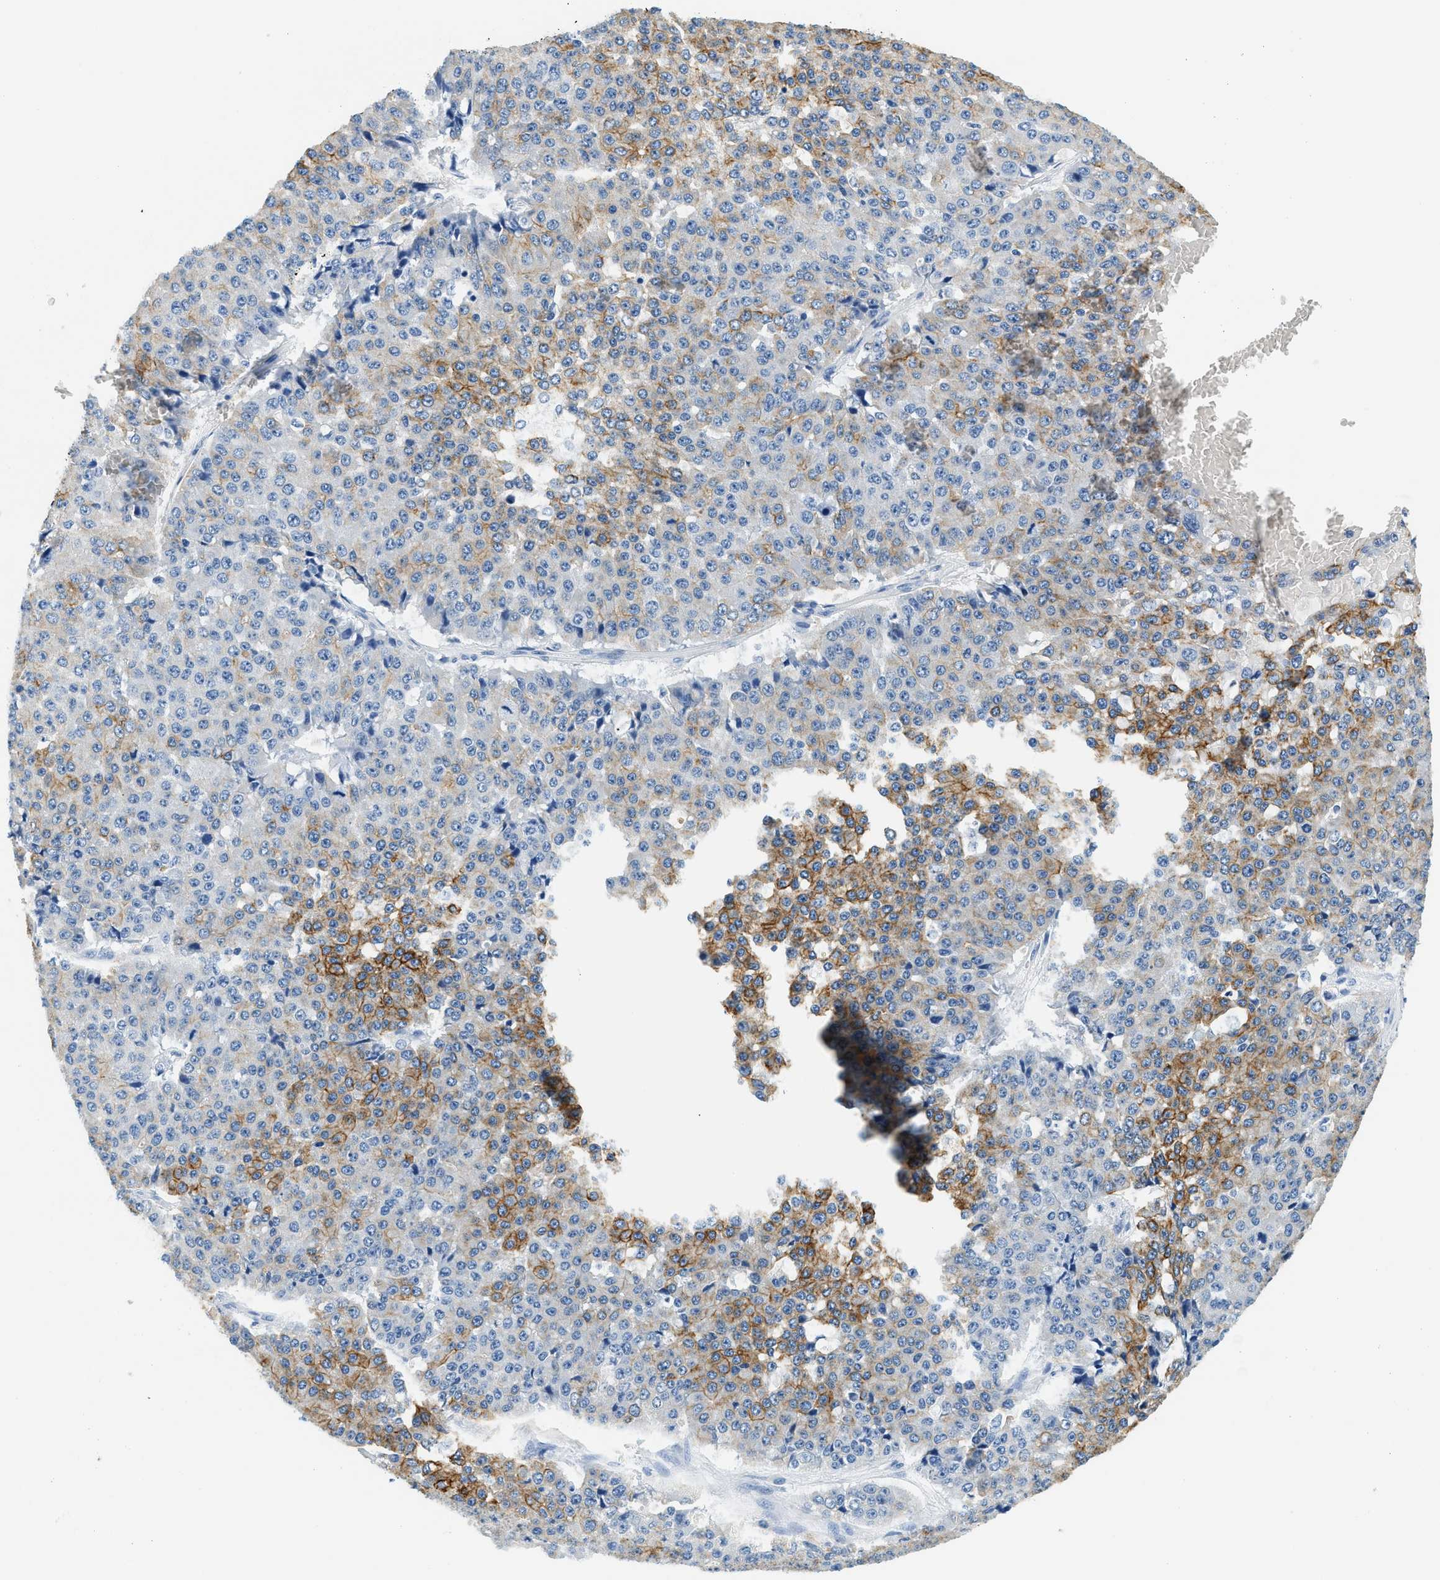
{"staining": {"intensity": "moderate", "quantity": "25%-75%", "location": "cytoplasmic/membranous"}, "tissue": "pancreatic cancer", "cell_type": "Tumor cells", "image_type": "cancer", "snomed": [{"axis": "morphology", "description": "Adenocarcinoma, NOS"}, {"axis": "topography", "description": "Pancreas"}], "caption": "This photomicrograph demonstrates pancreatic adenocarcinoma stained with immunohistochemistry to label a protein in brown. The cytoplasmic/membranous of tumor cells show moderate positivity for the protein. Nuclei are counter-stained blue.", "gene": "STXBP2", "patient": {"sex": "male", "age": 50}}